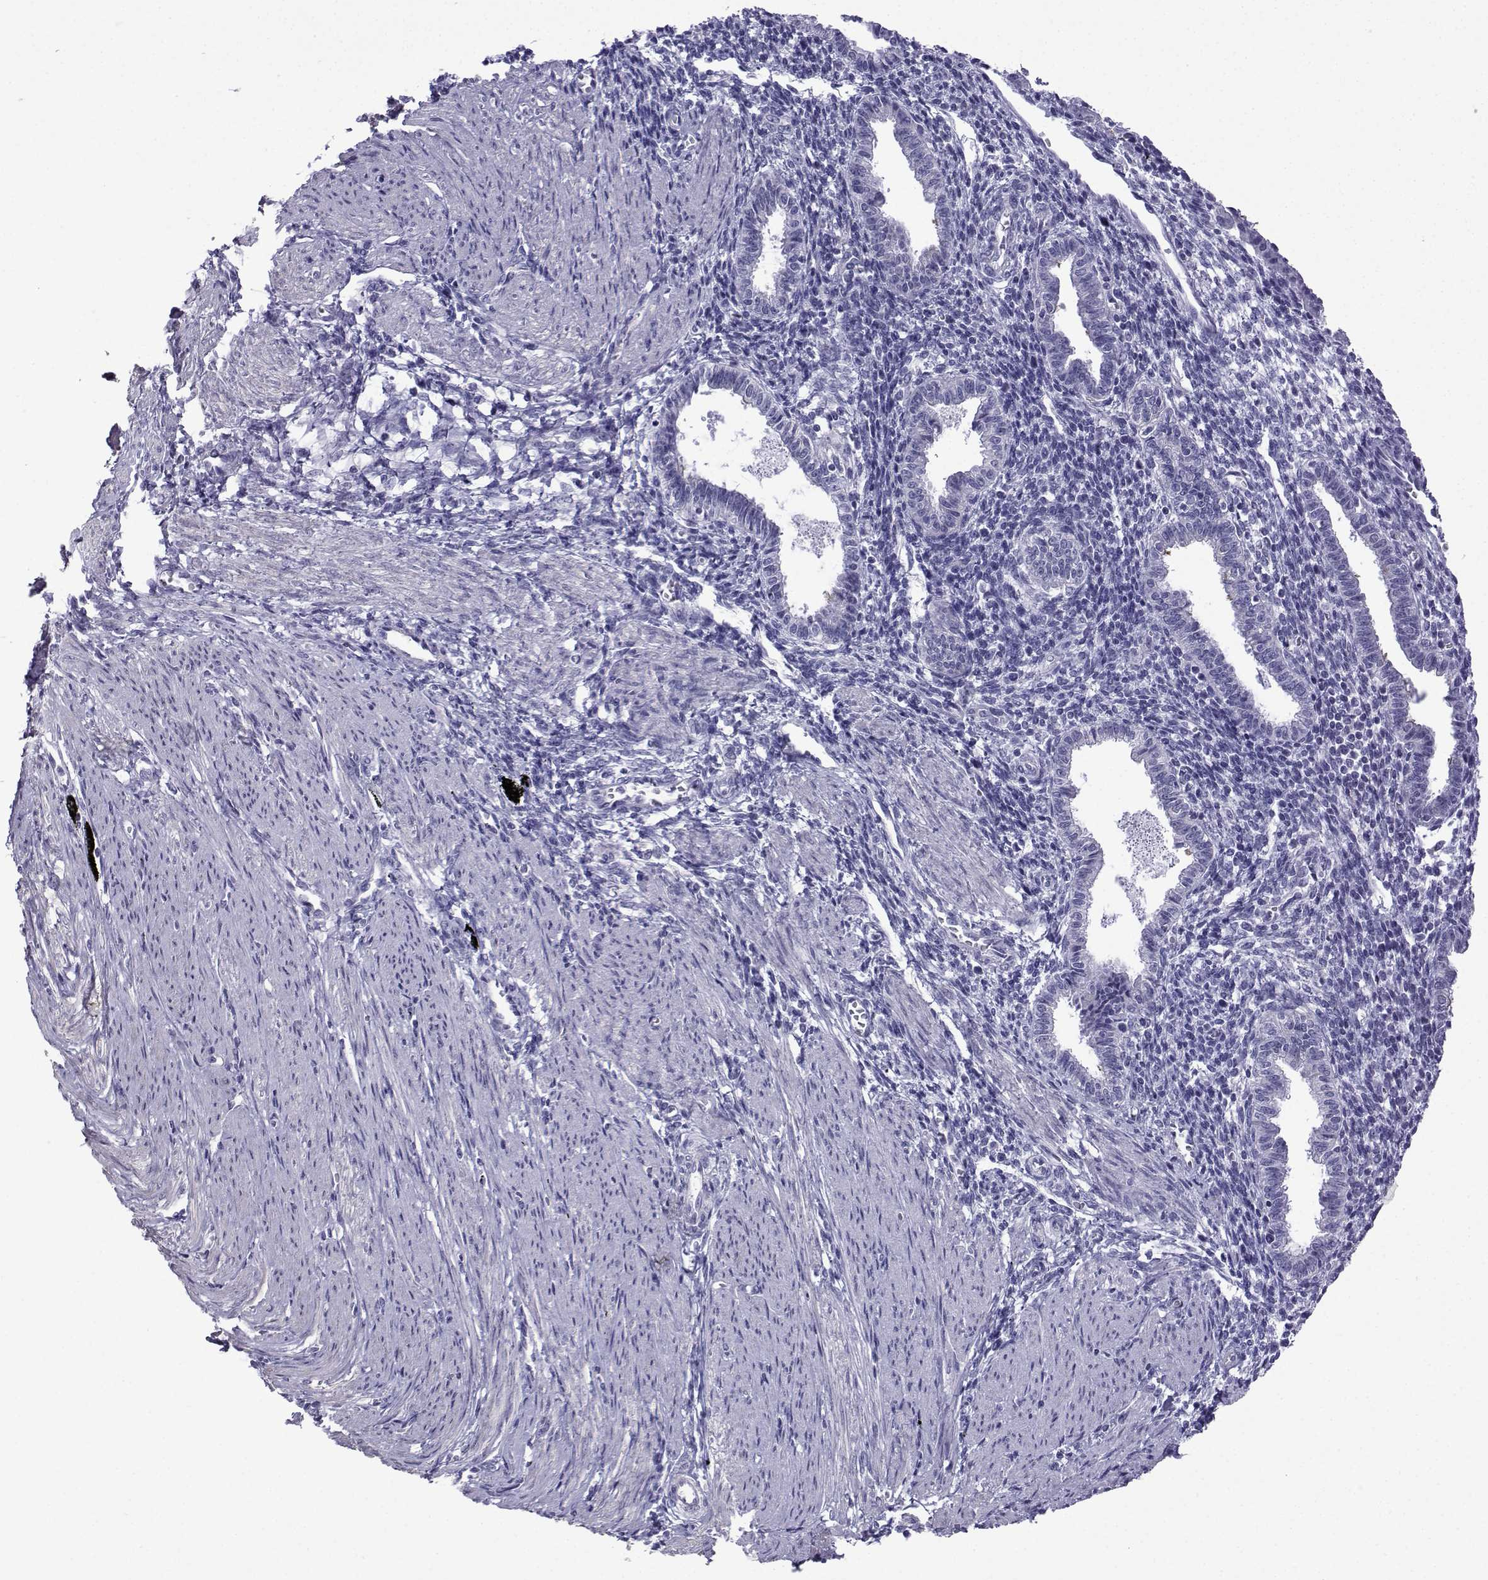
{"staining": {"intensity": "negative", "quantity": "none", "location": "none"}, "tissue": "endometrium", "cell_type": "Cells in endometrial stroma", "image_type": "normal", "snomed": [{"axis": "morphology", "description": "Normal tissue, NOS"}, {"axis": "topography", "description": "Endometrium"}], "caption": "This is an immunohistochemistry photomicrograph of normal endometrium. There is no staining in cells in endometrial stroma.", "gene": "CFAP70", "patient": {"sex": "female", "age": 37}}